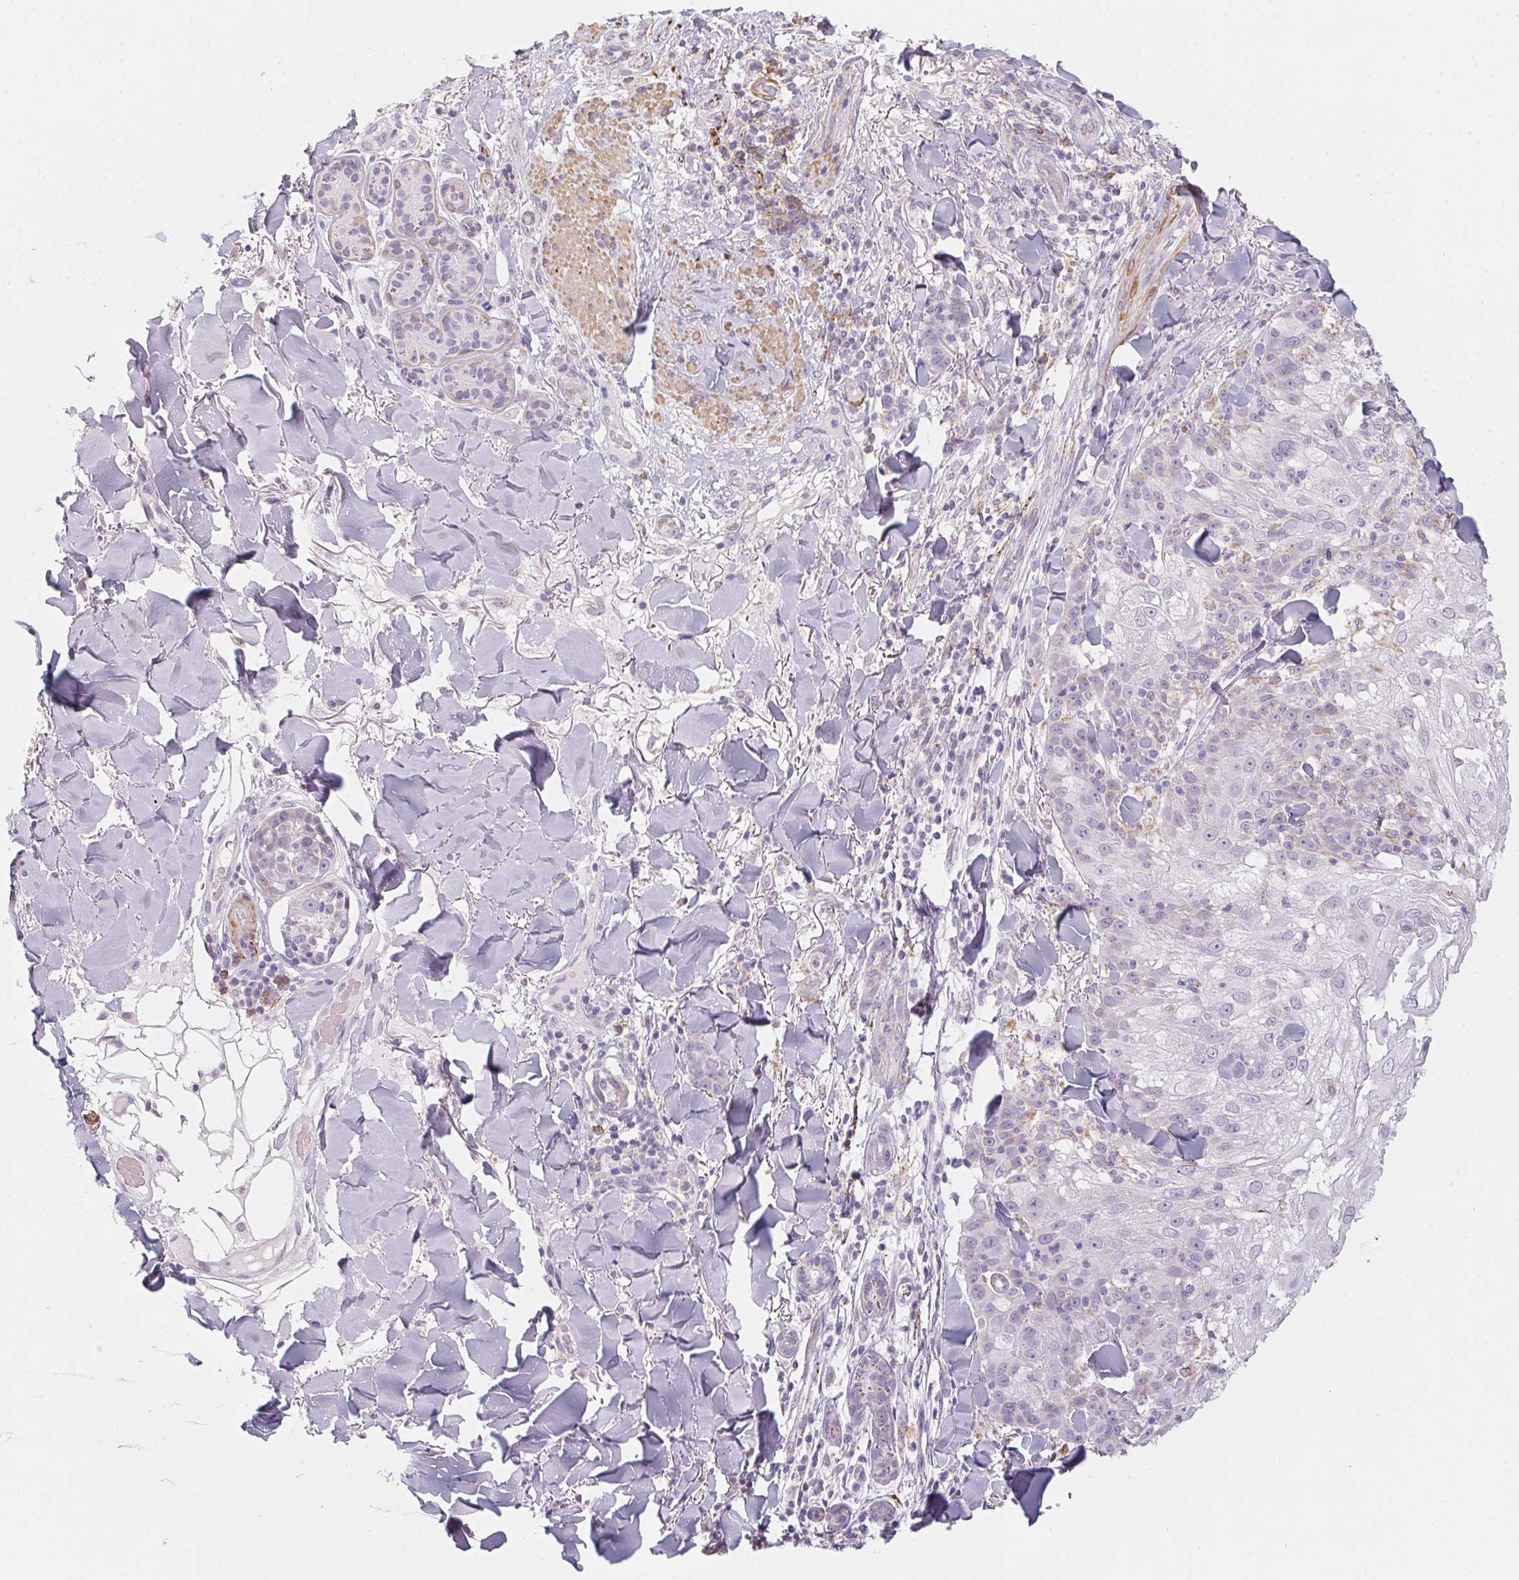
{"staining": {"intensity": "negative", "quantity": "none", "location": "none"}, "tissue": "skin cancer", "cell_type": "Tumor cells", "image_type": "cancer", "snomed": [{"axis": "morphology", "description": "Normal tissue, NOS"}, {"axis": "morphology", "description": "Squamous cell carcinoma, NOS"}, {"axis": "topography", "description": "Skin"}], "caption": "High magnification brightfield microscopy of skin squamous cell carcinoma stained with DAB (3,3'-diaminobenzidine) (brown) and counterstained with hematoxylin (blue): tumor cells show no significant positivity.", "gene": "PRPH", "patient": {"sex": "female", "age": 83}}